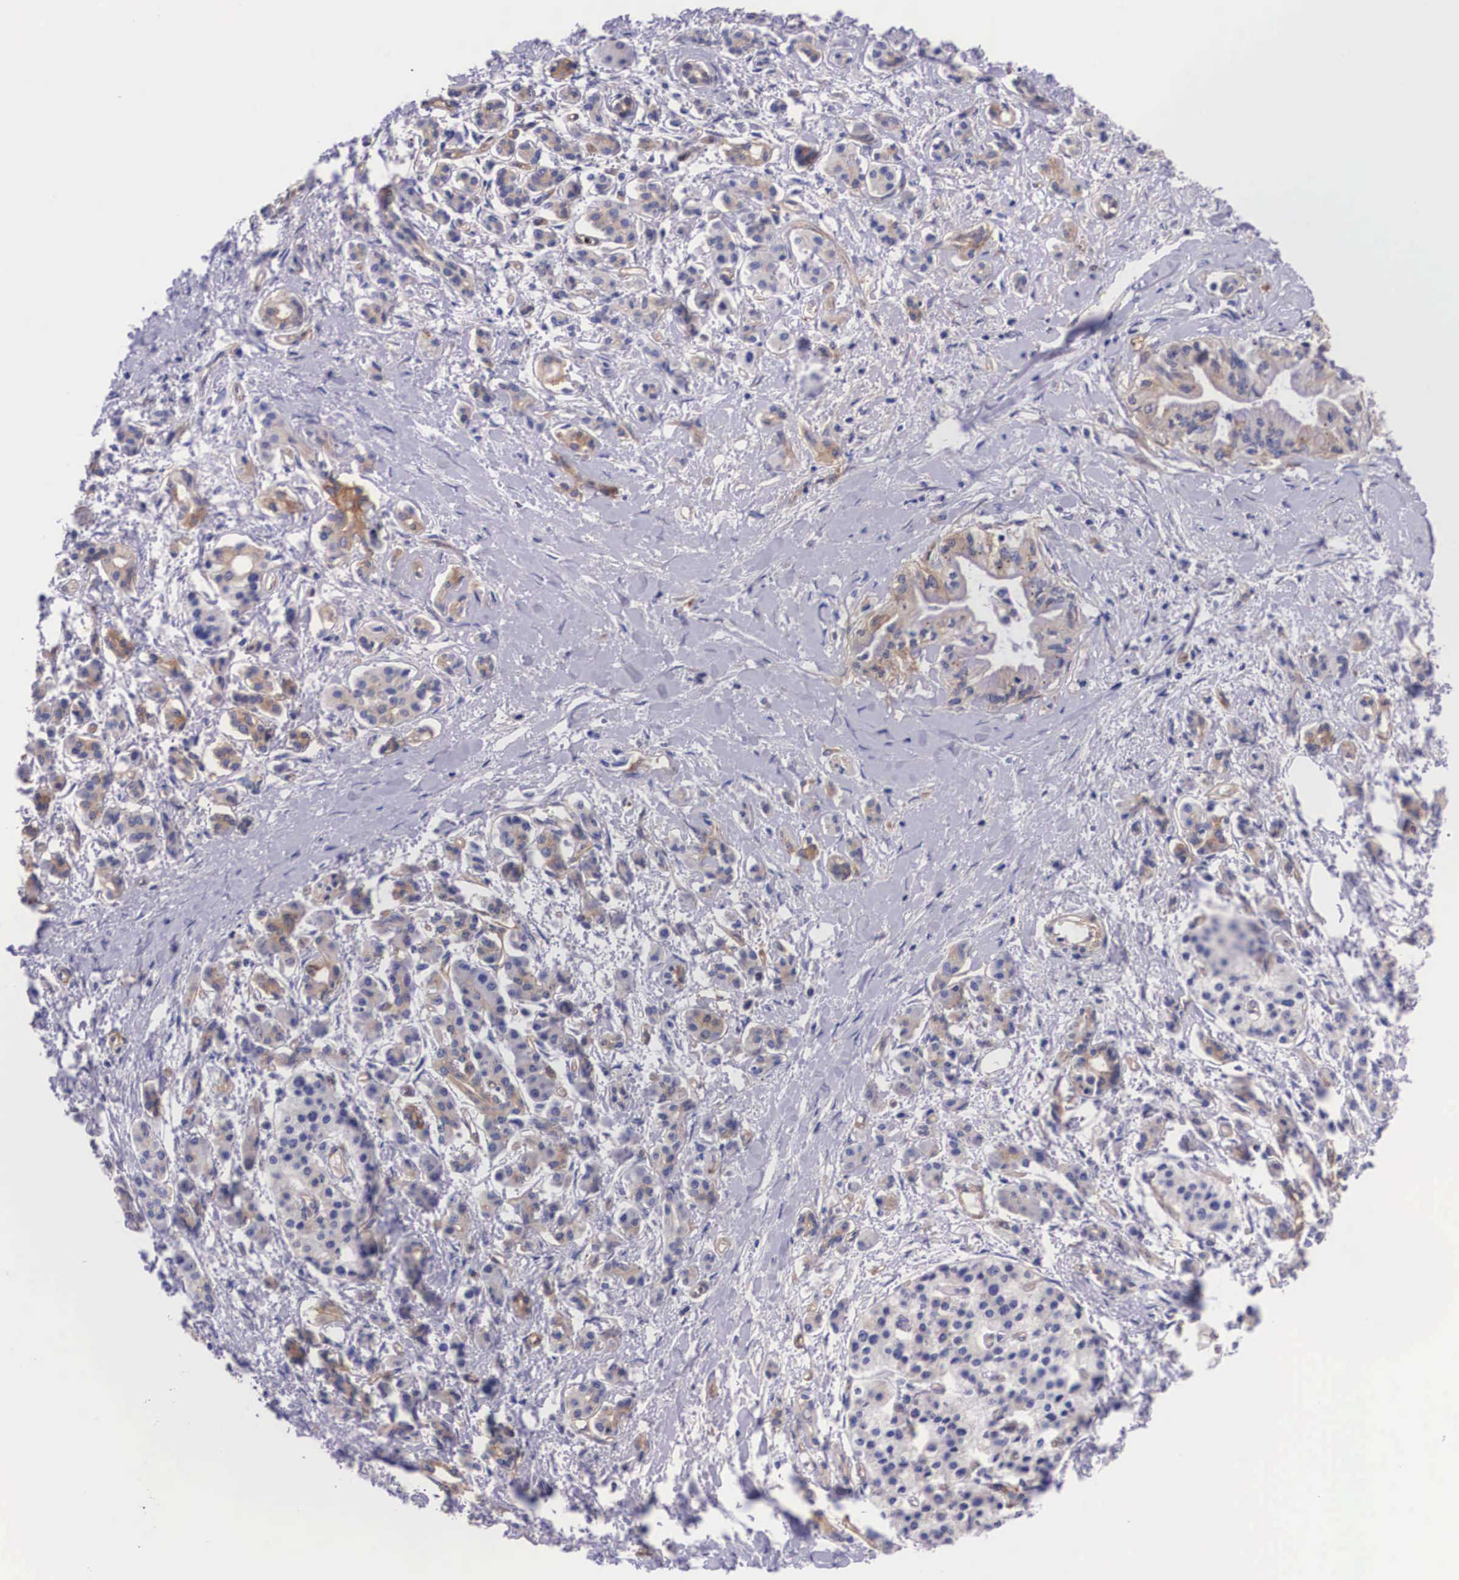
{"staining": {"intensity": "weak", "quantity": "<25%", "location": "cytoplasmic/membranous"}, "tissue": "pancreatic cancer", "cell_type": "Tumor cells", "image_type": "cancer", "snomed": [{"axis": "morphology", "description": "Adenocarcinoma, NOS"}, {"axis": "topography", "description": "Pancreas"}], "caption": "Tumor cells are negative for protein expression in human pancreatic cancer.", "gene": "BCAR1", "patient": {"sex": "female", "age": 64}}